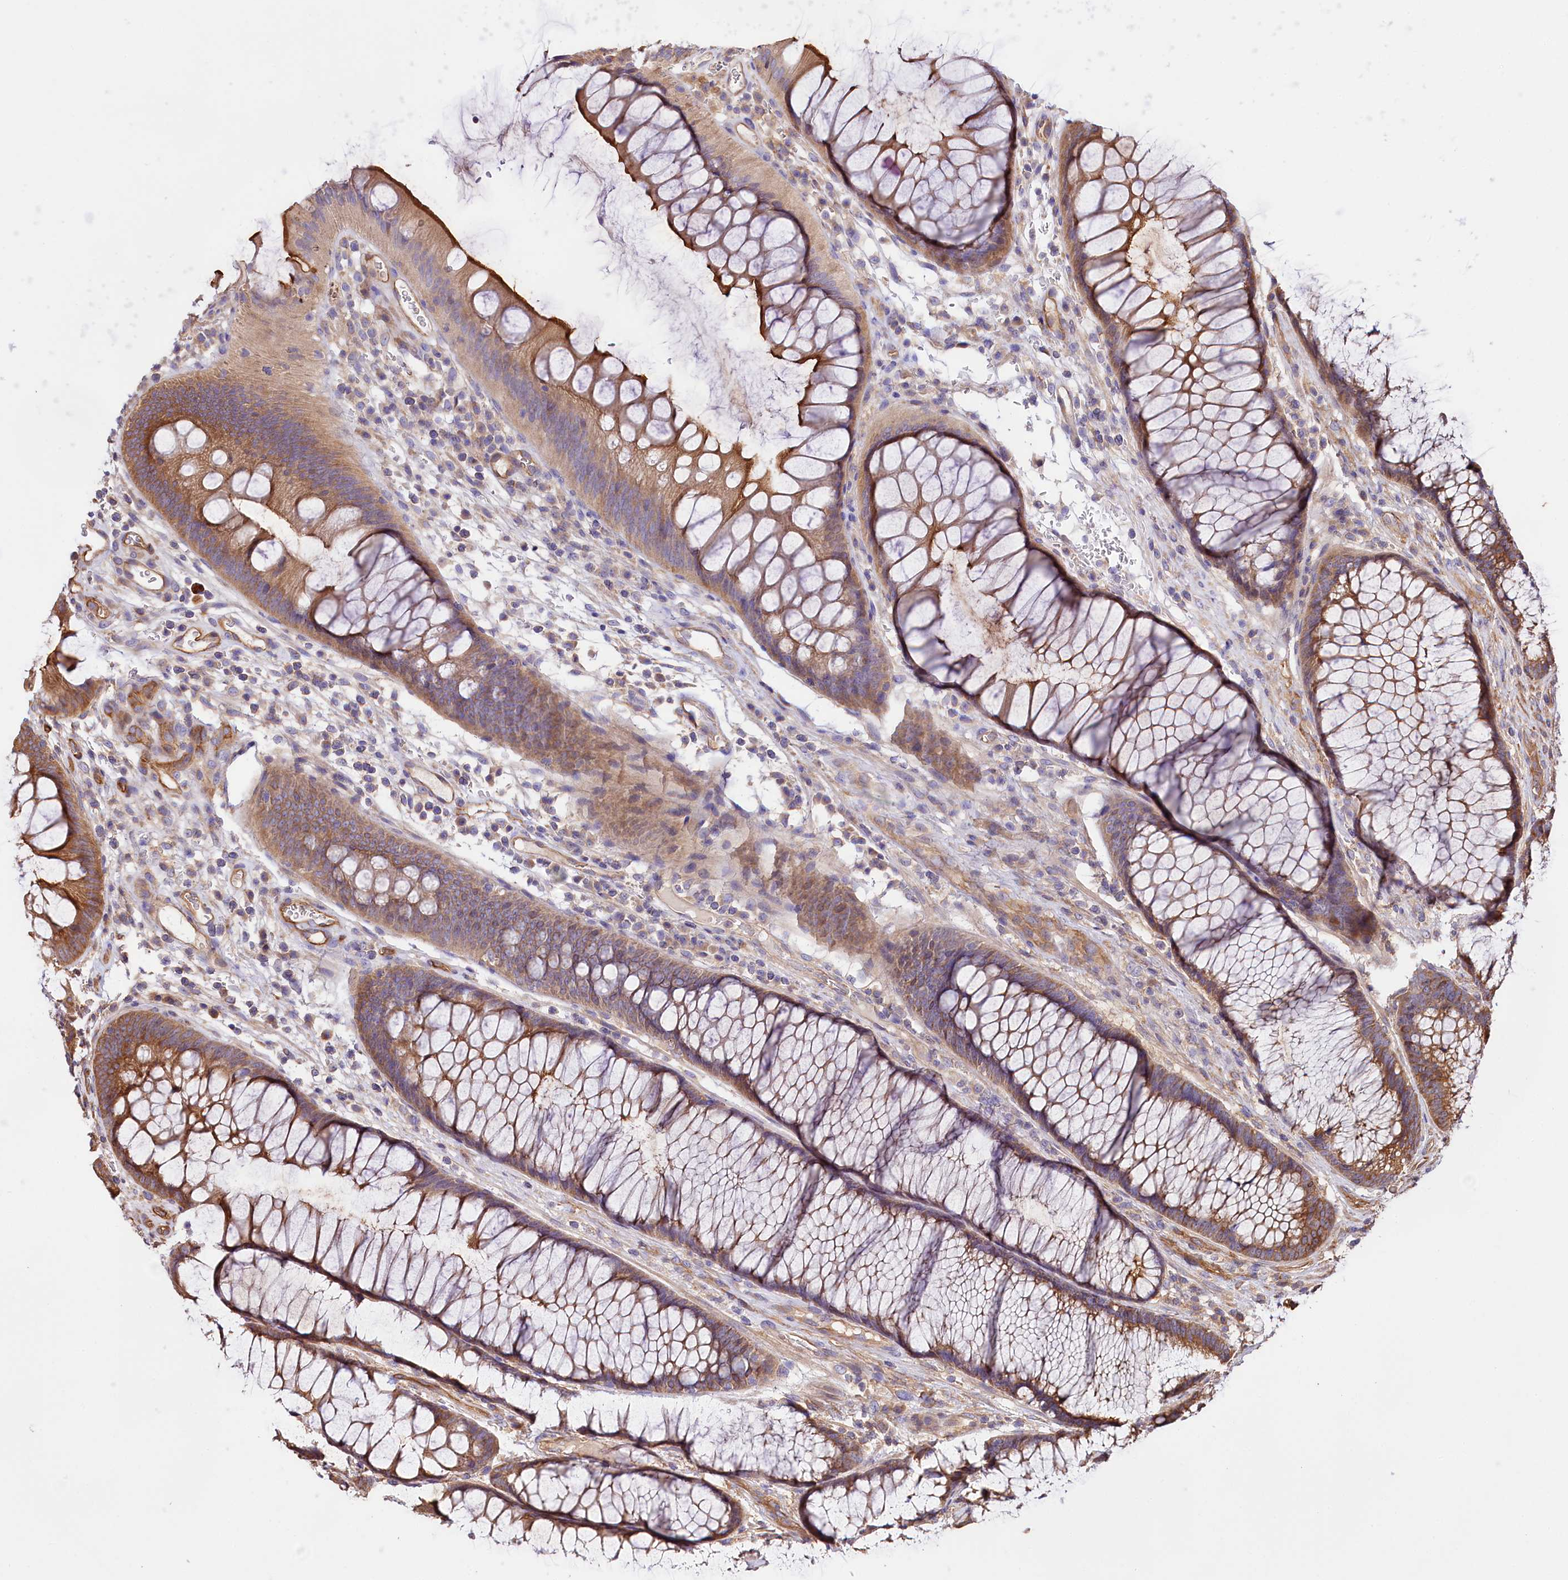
{"staining": {"intensity": "moderate", "quantity": ">75%", "location": "cytoplasmic/membranous"}, "tissue": "colon", "cell_type": "Endothelial cells", "image_type": "normal", "snomed": [{"axis": "morphology", "description": "Normal tissue, NOS"}, {"axis": "topography", "description": "Colon"}], "caption": "Immunohistochemical staining of benign colon reveals moderate cytoplasmic/membranous protein expression in about >75% of endothelial cells. (Brightfield microscopy of DAB IHC at high magnification).", "gene": "CEP295", "patient": {"sex": "female", "age": 82}}